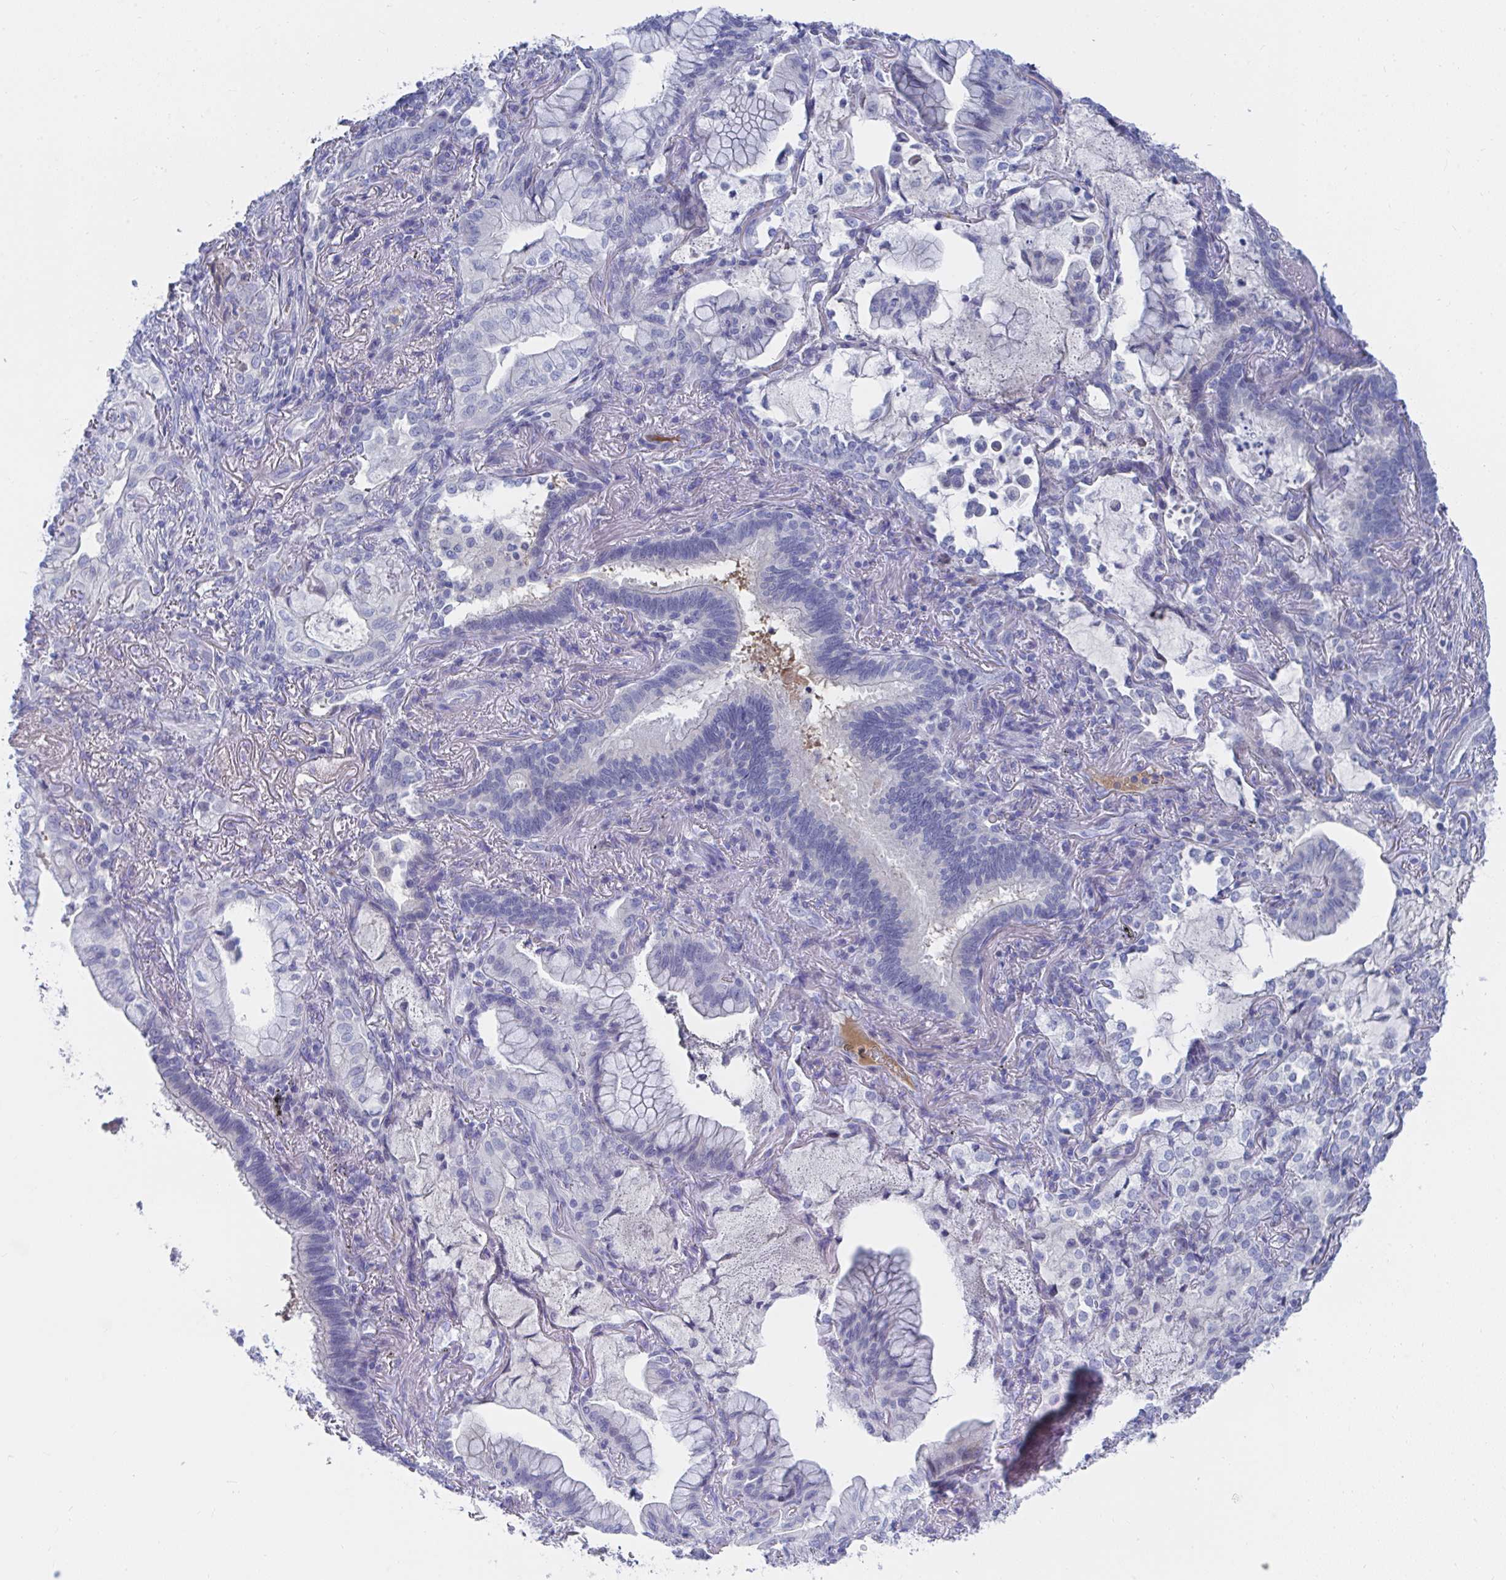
{"staining": {"intensity": "negative", "quantity": "none", "location": "none"}, "tissue": "lung cancer", "cell_type": "Tumor cells", "image_type": "cancer", "snomed": [{"axis": "morphology", "description": "Adenocarcinoma, NOS"}, {"axis": "topography", "description": "Lung"}], "caption": "Immunohistochemistry (IHC) histopathology image of adenocarcinoma (lung) stained for a protein (brown), which shows no staining in tumor cells.", "gene": "TNFAIP6", "patient": {"sex": "male", "age": 77}}